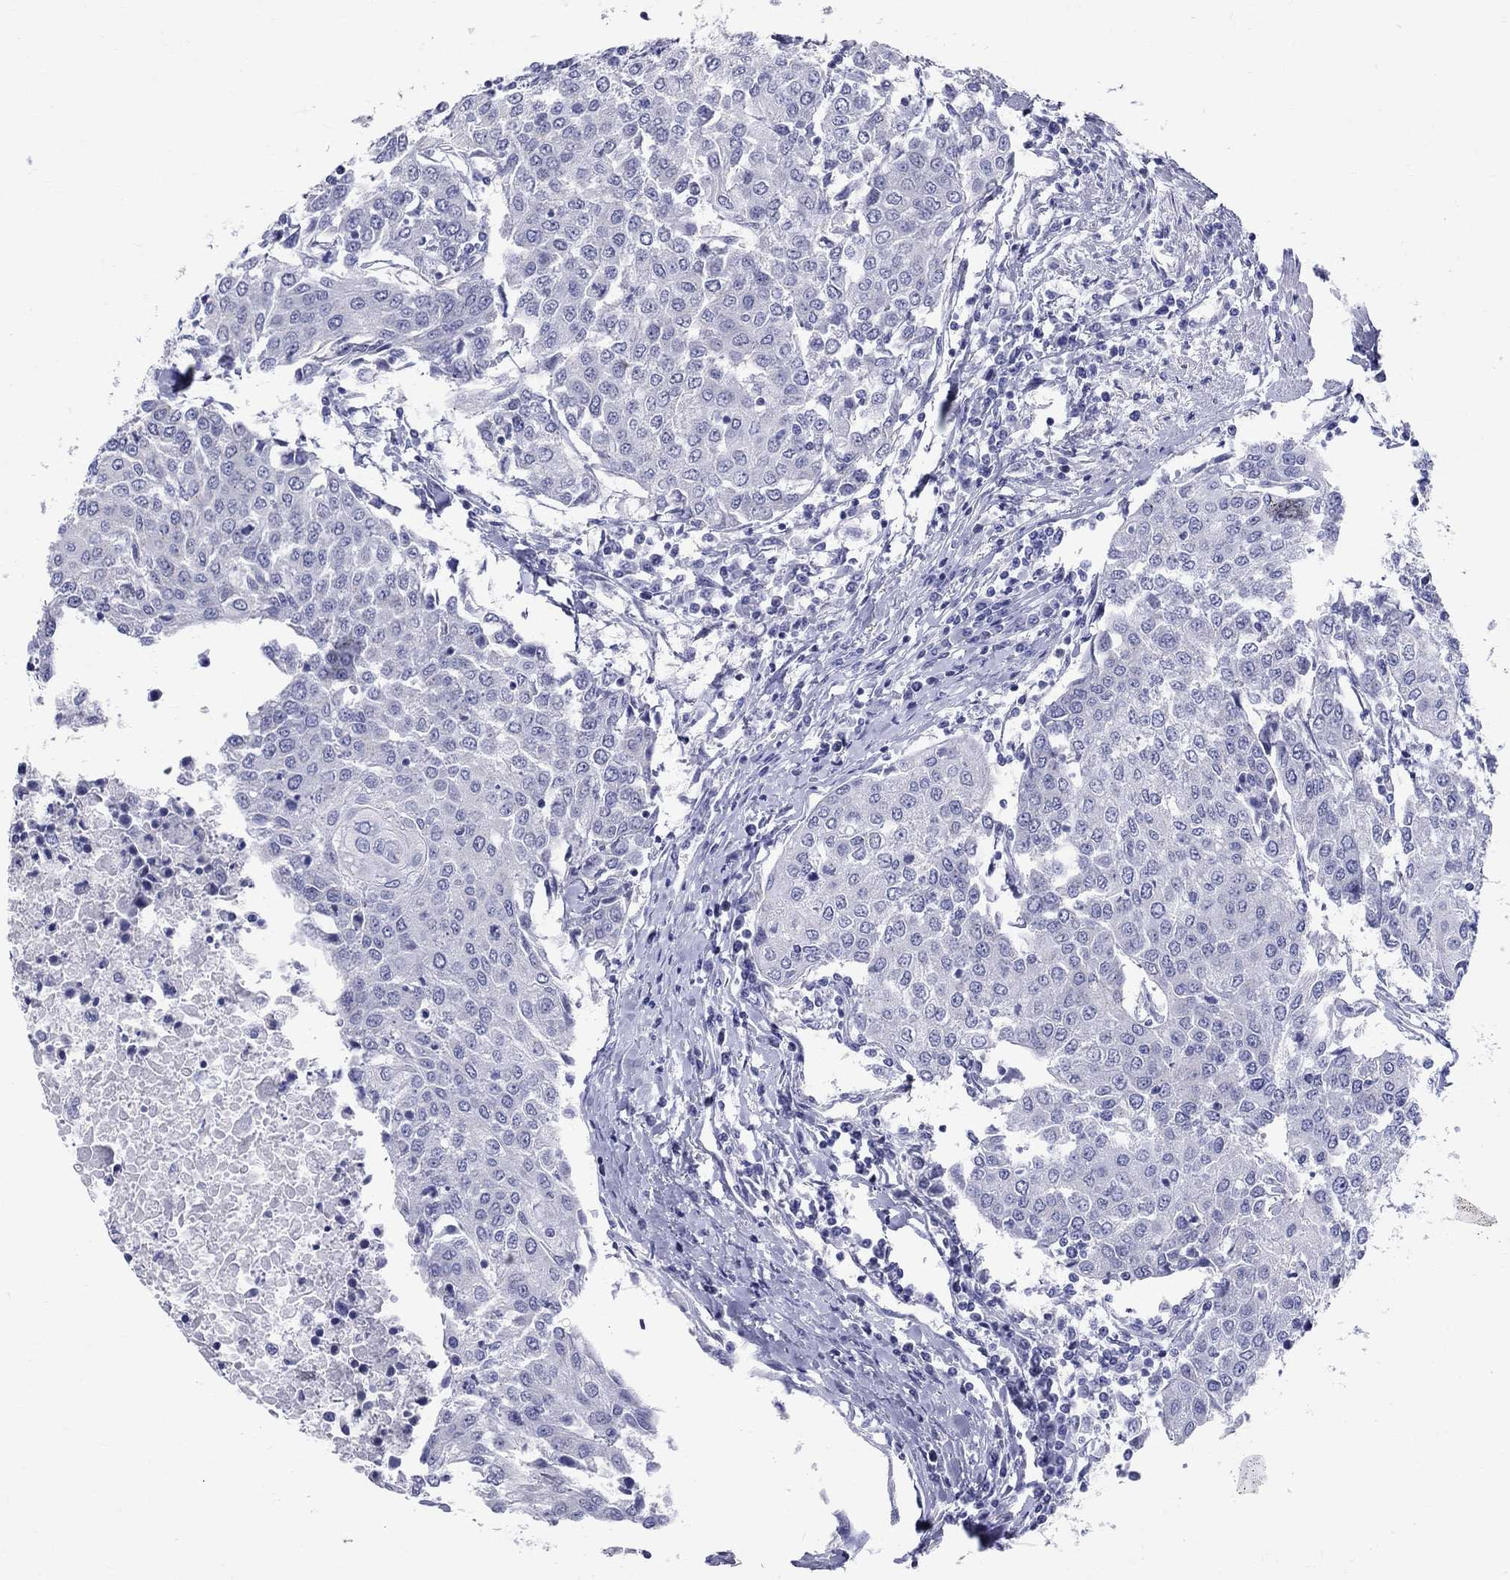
{"staining": {"intensity": "negative", "quantity": "none", "location": "none"}, "tissue": "urothelial cancer", "cell_type": "Tumor cells", "image_type": "cancer", "snomed": [{"axis": "morphology", "description": "Urothelial carcinoma, High grade"}, {"axis": "topography", "description": "Urinary bladder"}], "caption": "High power microscopy histopathology image of an immunohistochemistry (IHC) photomicrograph of urothelial carcinoma (high-grade), revealing no significant staining in tumor cells.", "gene": "CEP43", "patient": {"sex": "female", "age": 85}}